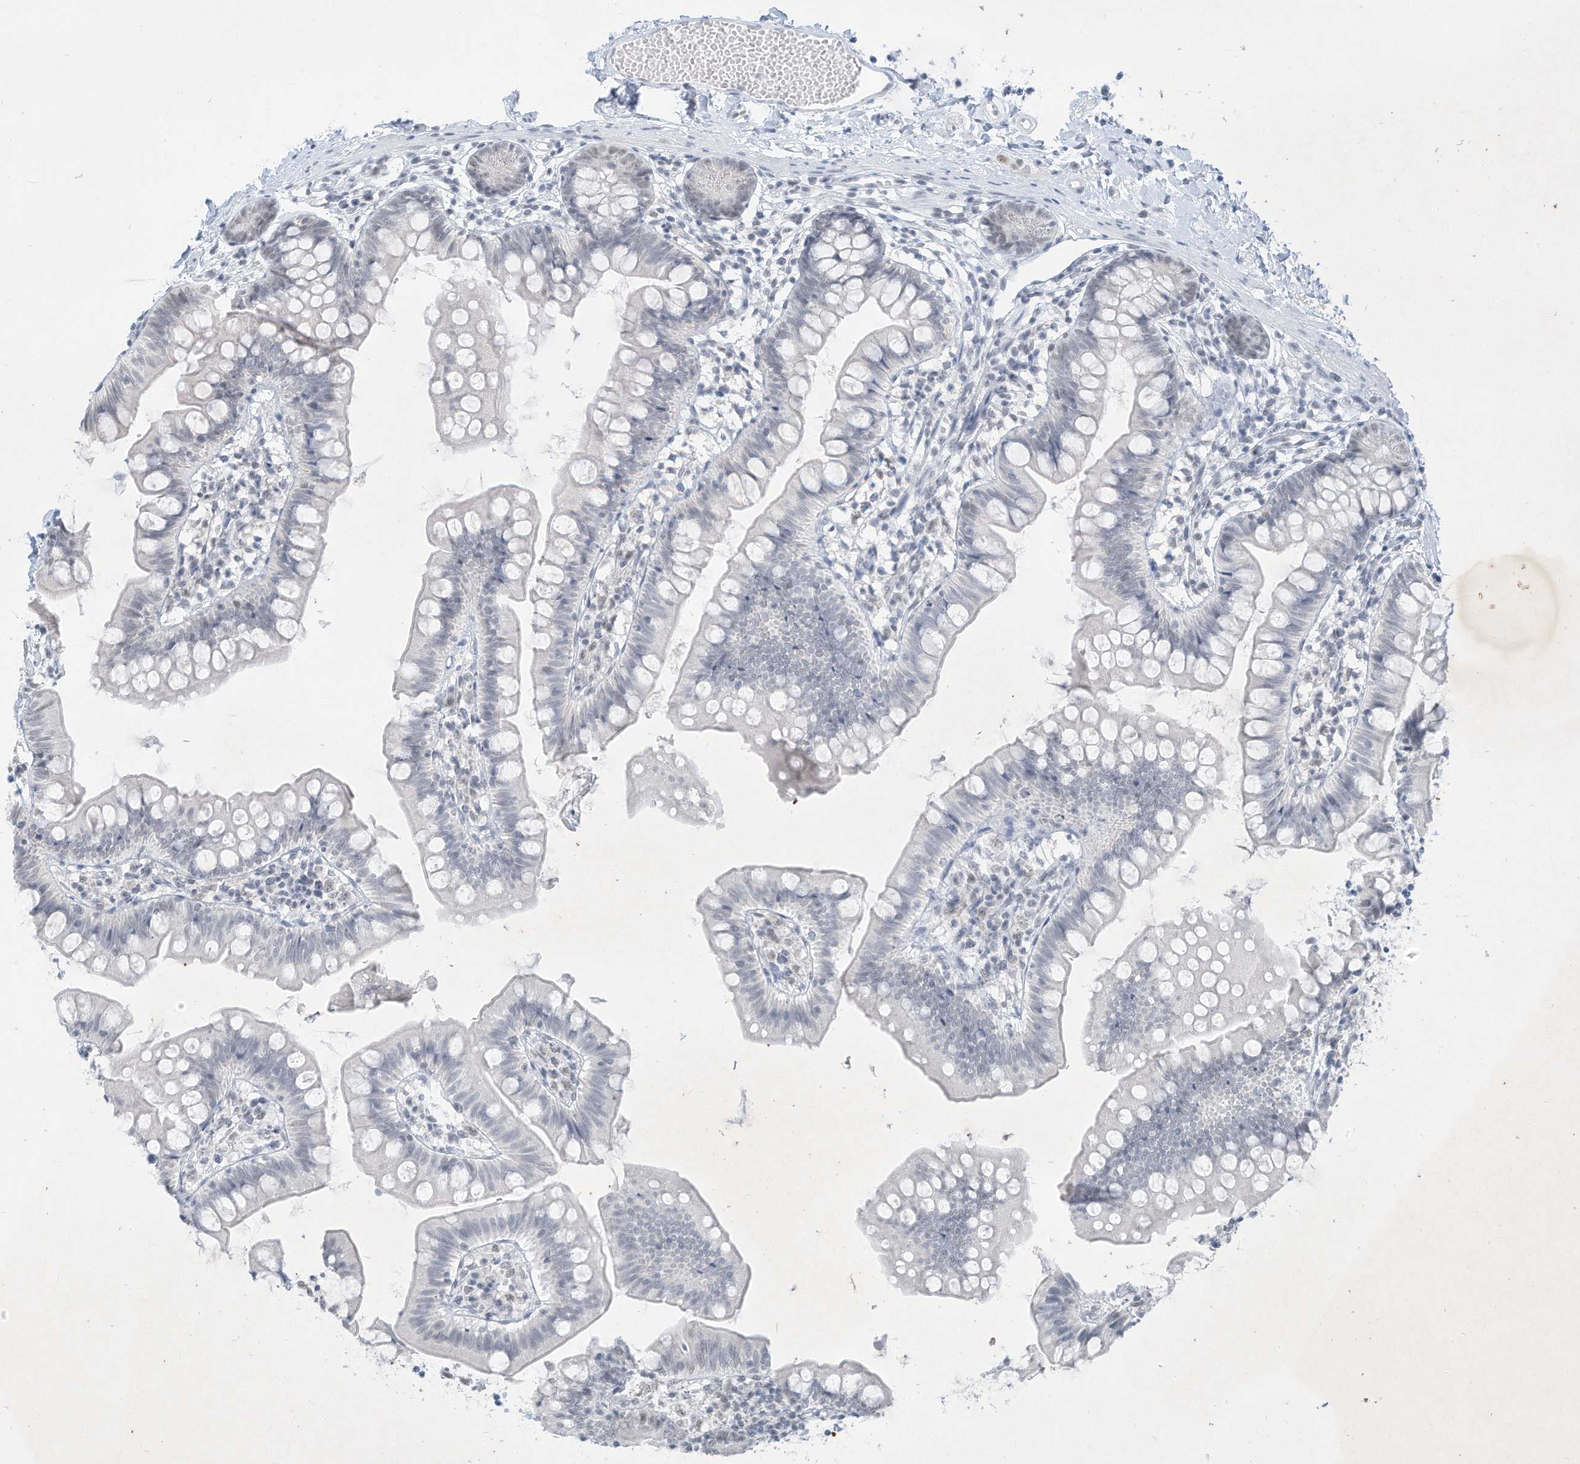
{"staining": {"intensity": "negative", "quantity": "none", "location": "none"}, "tissue": "small intestine", "cell_type": "Glandular cells", "image_type": "normal", "snomed": [{"axis": "morphology", "description": "Normal tissue, NOS"}, {"axis": "topography", "description": "Small intestine"}], "caption": "An immunohistochemistry (IHC) image of benign small intestine is shown. There is no staining in glandular cells of small intestine.", "gene": "PGC", "patient": {"sex": "male", "age": 7}}